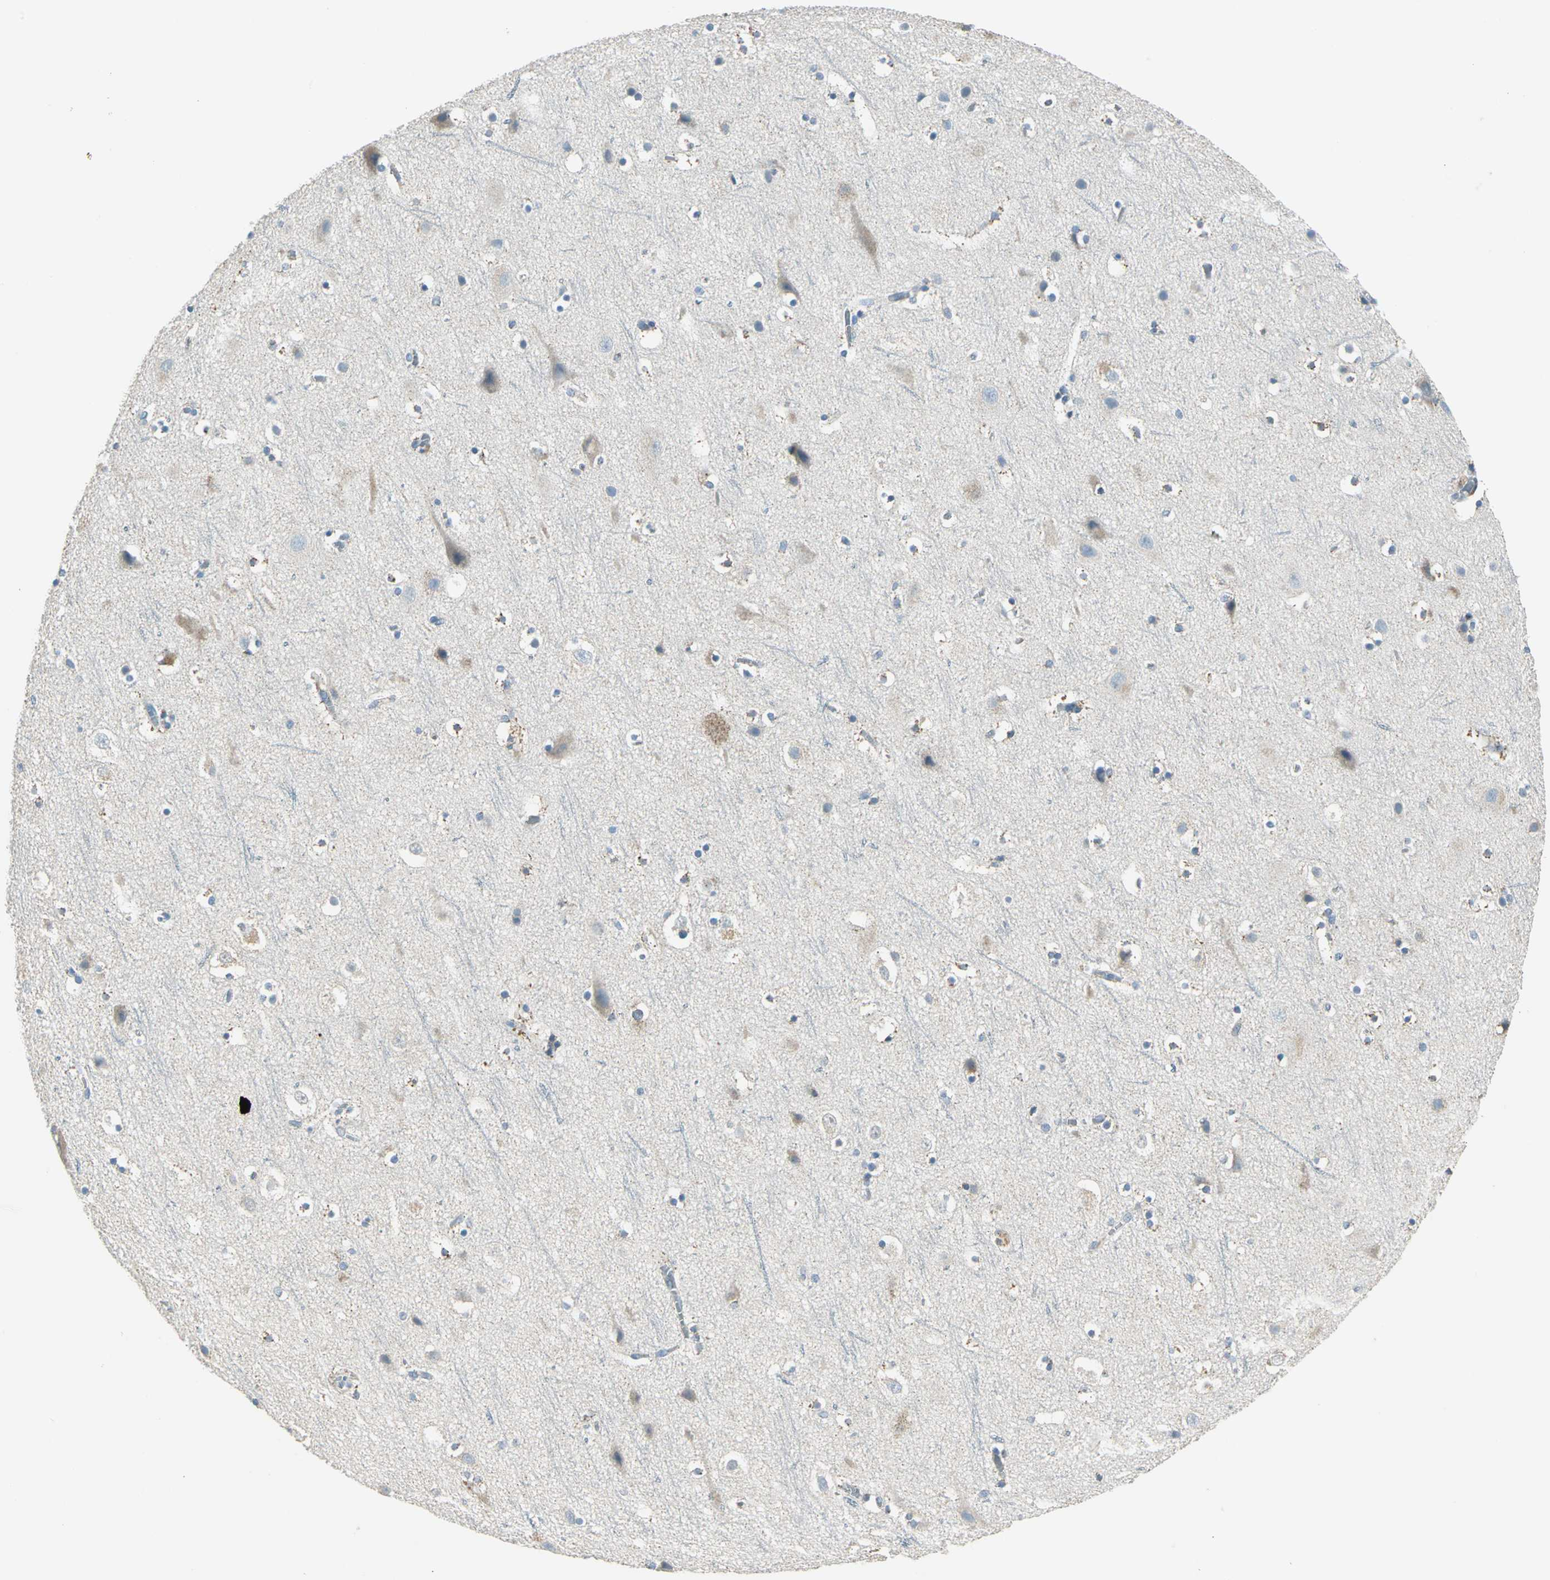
{"staining": {"intensity": "negative", "quantity": "none", "location": "none"}, "tissue": "cerebral cortex", "cell_type": "Endothelial cells", "image_type": "normal", "snomed": [{"axis": "morphology", "description": "Normal tissue, NOS"}, {"axis": "topography", "description": "Cerebral cortex"}], "caption": "Immunohistochemistry (IHC) micrograph of unremarkable human cerebral cortex stained for a protein (brown), which reveals no expression in endothelial cells. Brightfield microscopy of IHC stained with DAB (brown) and hematoxylin (blue), captured at high magnification.", "gene": "ACADM", "patient": {"sex": "male", "age": 45}}